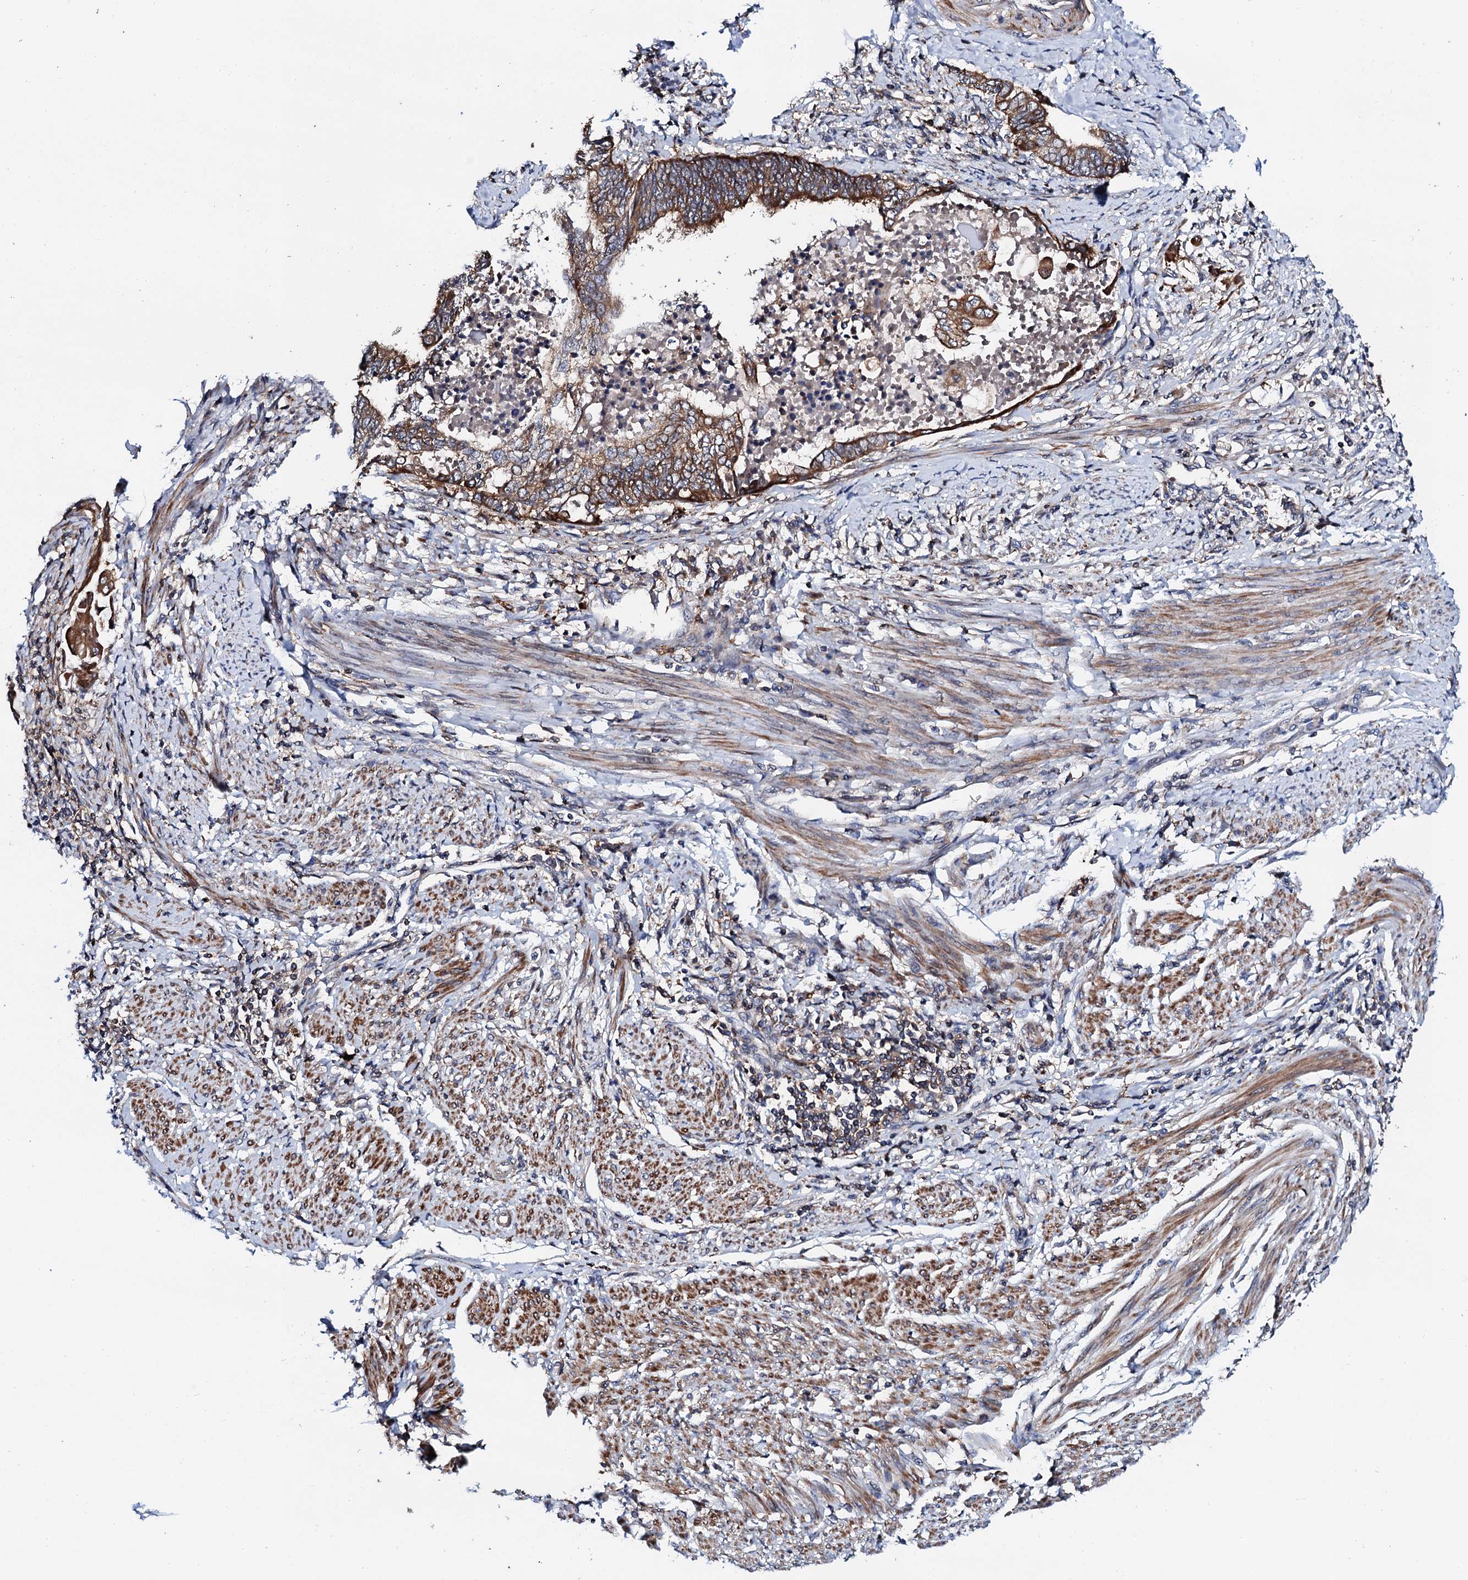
{"staining": {"intensity": "moderate", "quantity": ">75%", "location": "cytoplasmic/membranous"}, "tissue": "endometrial cancer", "cell_type": "Tumor cells", "image_type": "cancer", "snomed": [{"axis": "morphology", "description": "Adenocarcinoma, NOS"}, {"axis": "topography", "description": "Uterus"}, {"axis": "topography", "description": "Endometrium"}], "caption": "This micrograph shows IHC staining of endometrial cancer (adenocarcinoma), with medium moderate cytoplasmic/membranous expression in about >75% of tumor cells.", "gene": "COG4", "patient": {"sex": "female", "age": 70}}